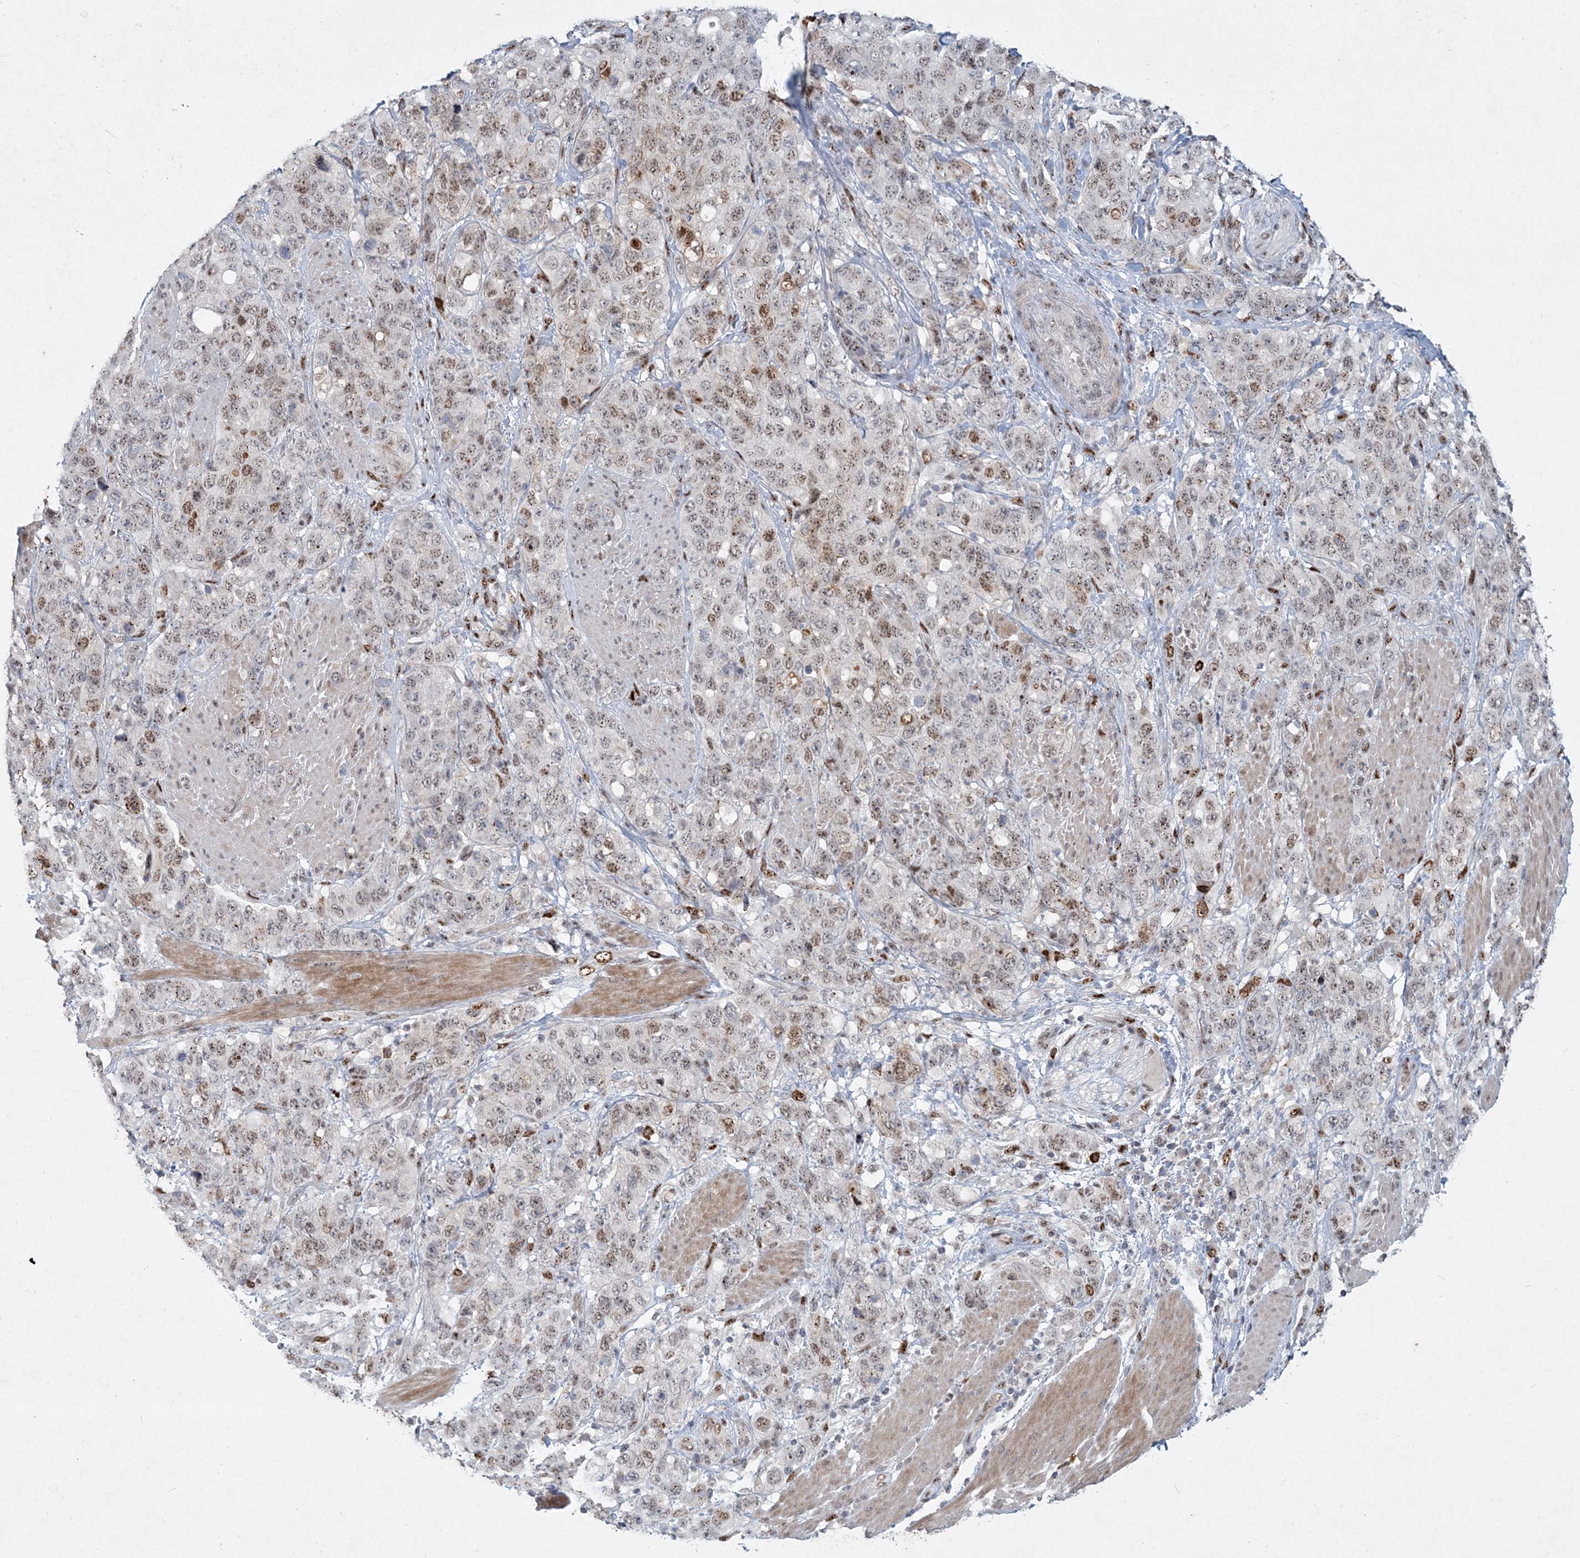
{"staining": {"intensity": "weak", "quantity": "25%-75%", "location": "nuclear"}, "tissue": "stomach cancer", "cell_type": "Tumor cells", "image_type": "cancer", "snomed": [{"axis": "morphology", "description": "Adenocarcinoma, NOS"}, {"axis": "topography", "description": "Stomach"}], "caption": "Immunohistochemical staining of human stomach cancer reveals low levels of weak nuclear protein expression in approximately 25%-75% of tumor cells.", "gene": "GIN1", "patient": {"sex": "male", "age": 48}}